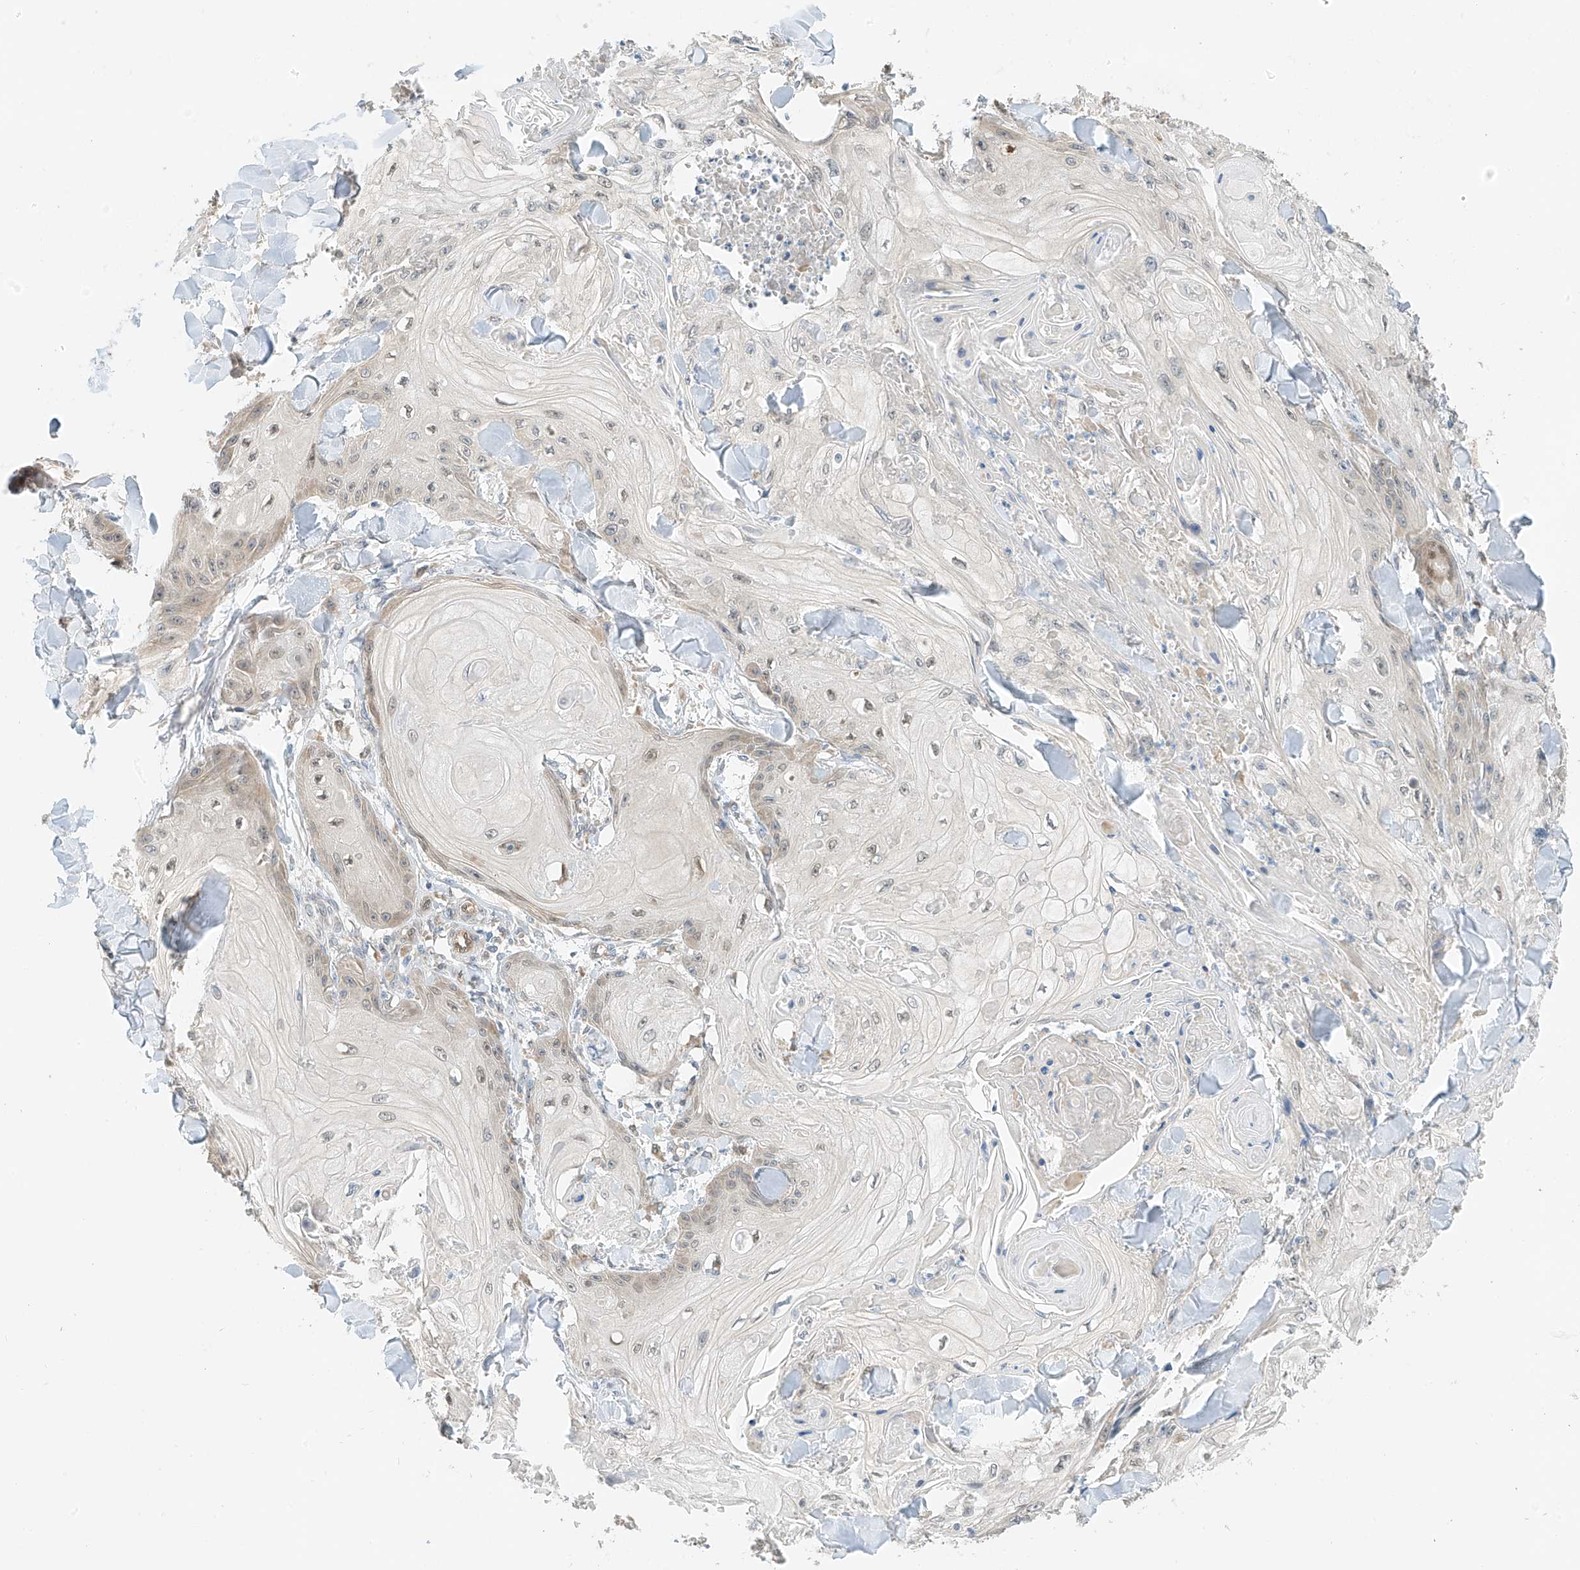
{"staining": {"intensity": "weak", "quantity": "25%-75%", "location": "nuclear"}, "tissue": "skin cancer", "cell_type": "Tumor cells", "image_type": "cancer", "snomed": [{"axis": "morphology", "description": "Squamous cell carcinoma, NOS"}, {"axis": "topography", "description": "Skin"}], "caption": "Immunohistochemical staining of squamous cell carcinoma (skin) shows low levels of weak nuclear positivity in about 25%-75% of tumor cells. The staining was performed using DAB, with brown indicating positive protein expression. Nuclei are stained blue with hematoxylin.", "gene": "PPA2", "patient": {"sex": "male", "age": 74}}